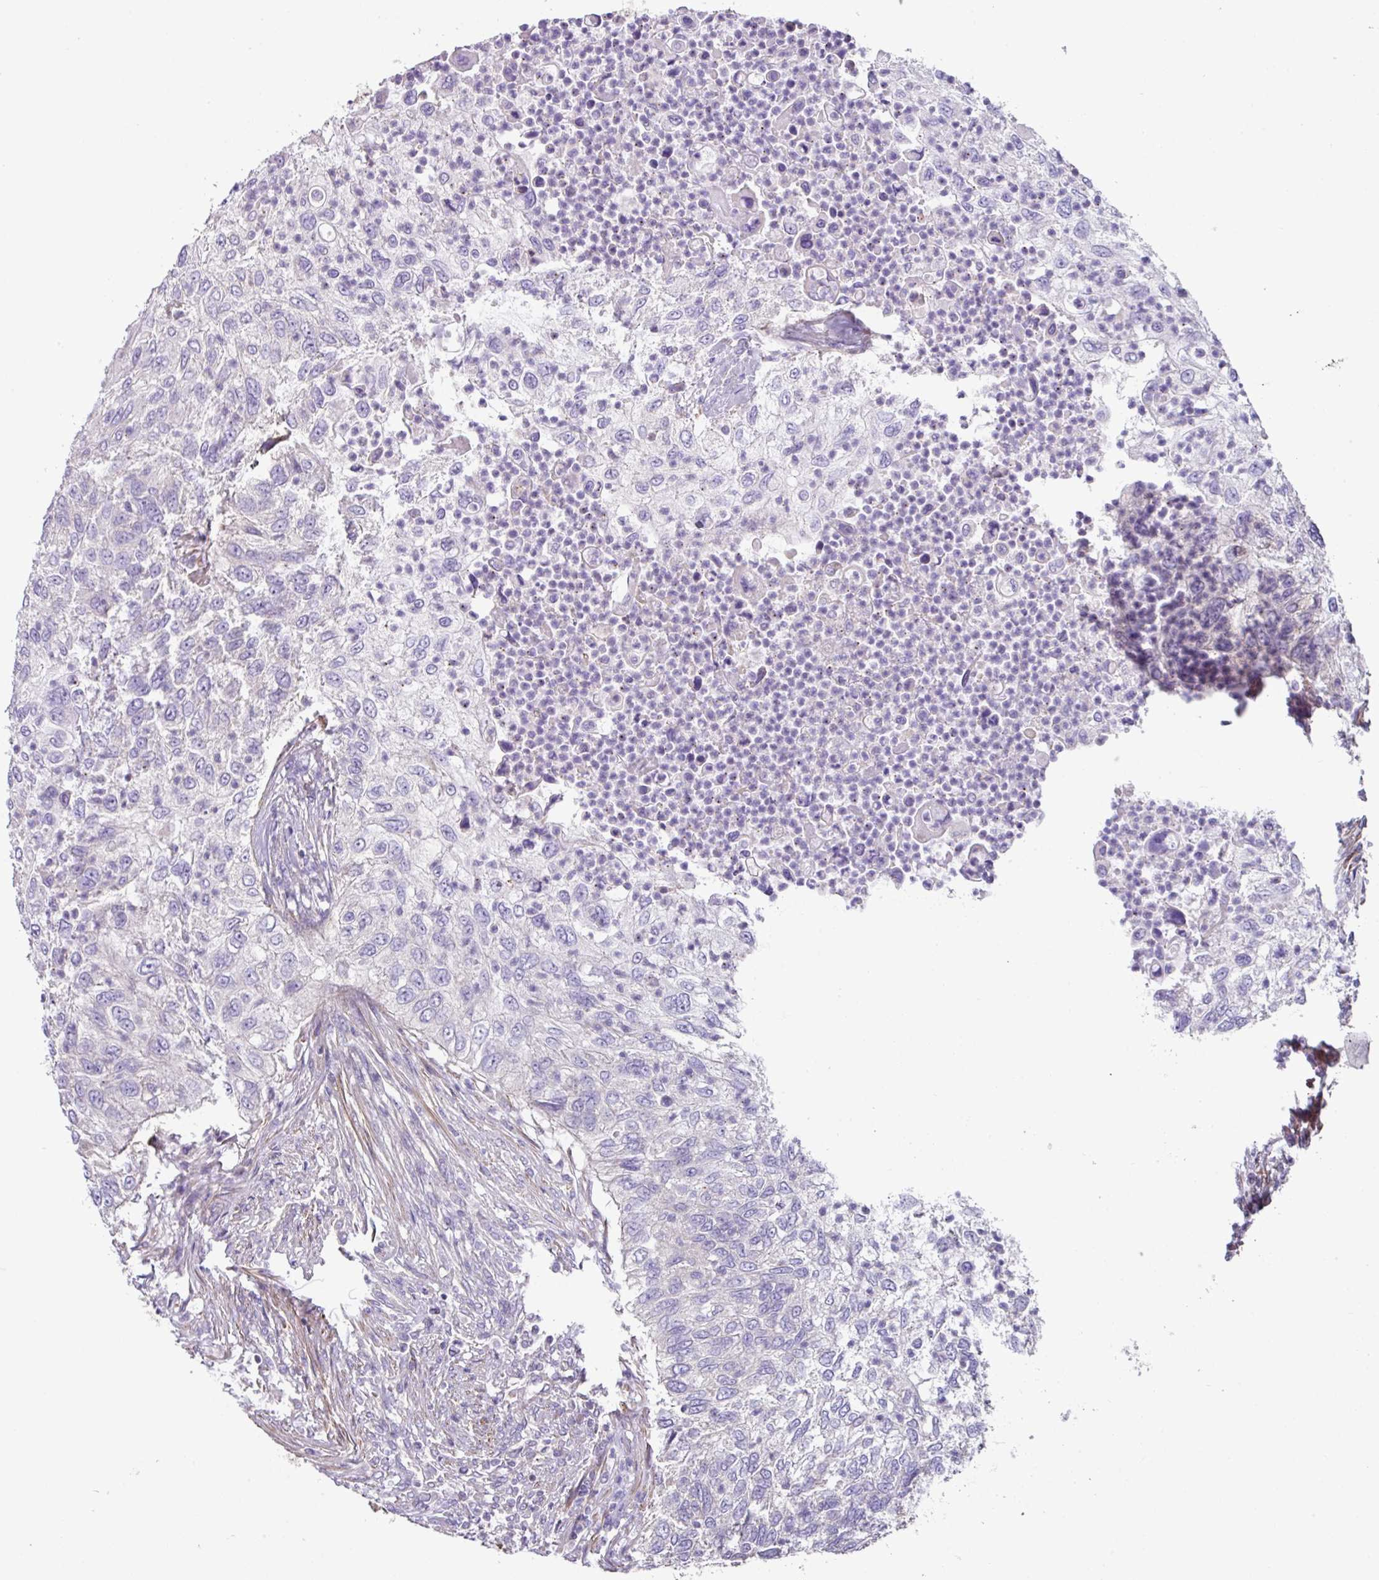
{"staining": {"intensity": "negative", "quantity": "none", "location": "none"}, "tissue": "urothelial cancer", "cell_type": "Tumor cells", "image_type": "cancer", "snomed": [{"axis": "morphology", "description": "Urothelial carcinoma, High grade"}, {"axis": "topography", "description": "Urinary bladder"}], "caption": "Tumor cells show no significant positivity in urothelial carcinoma (high-grade). (Brightfield microscopy of DAB (3,3'-diaminobenzidine) immunohistochemistry at high magnification).", "gene": "MRRF", "patient": {"sex": "female", "age": 60}}